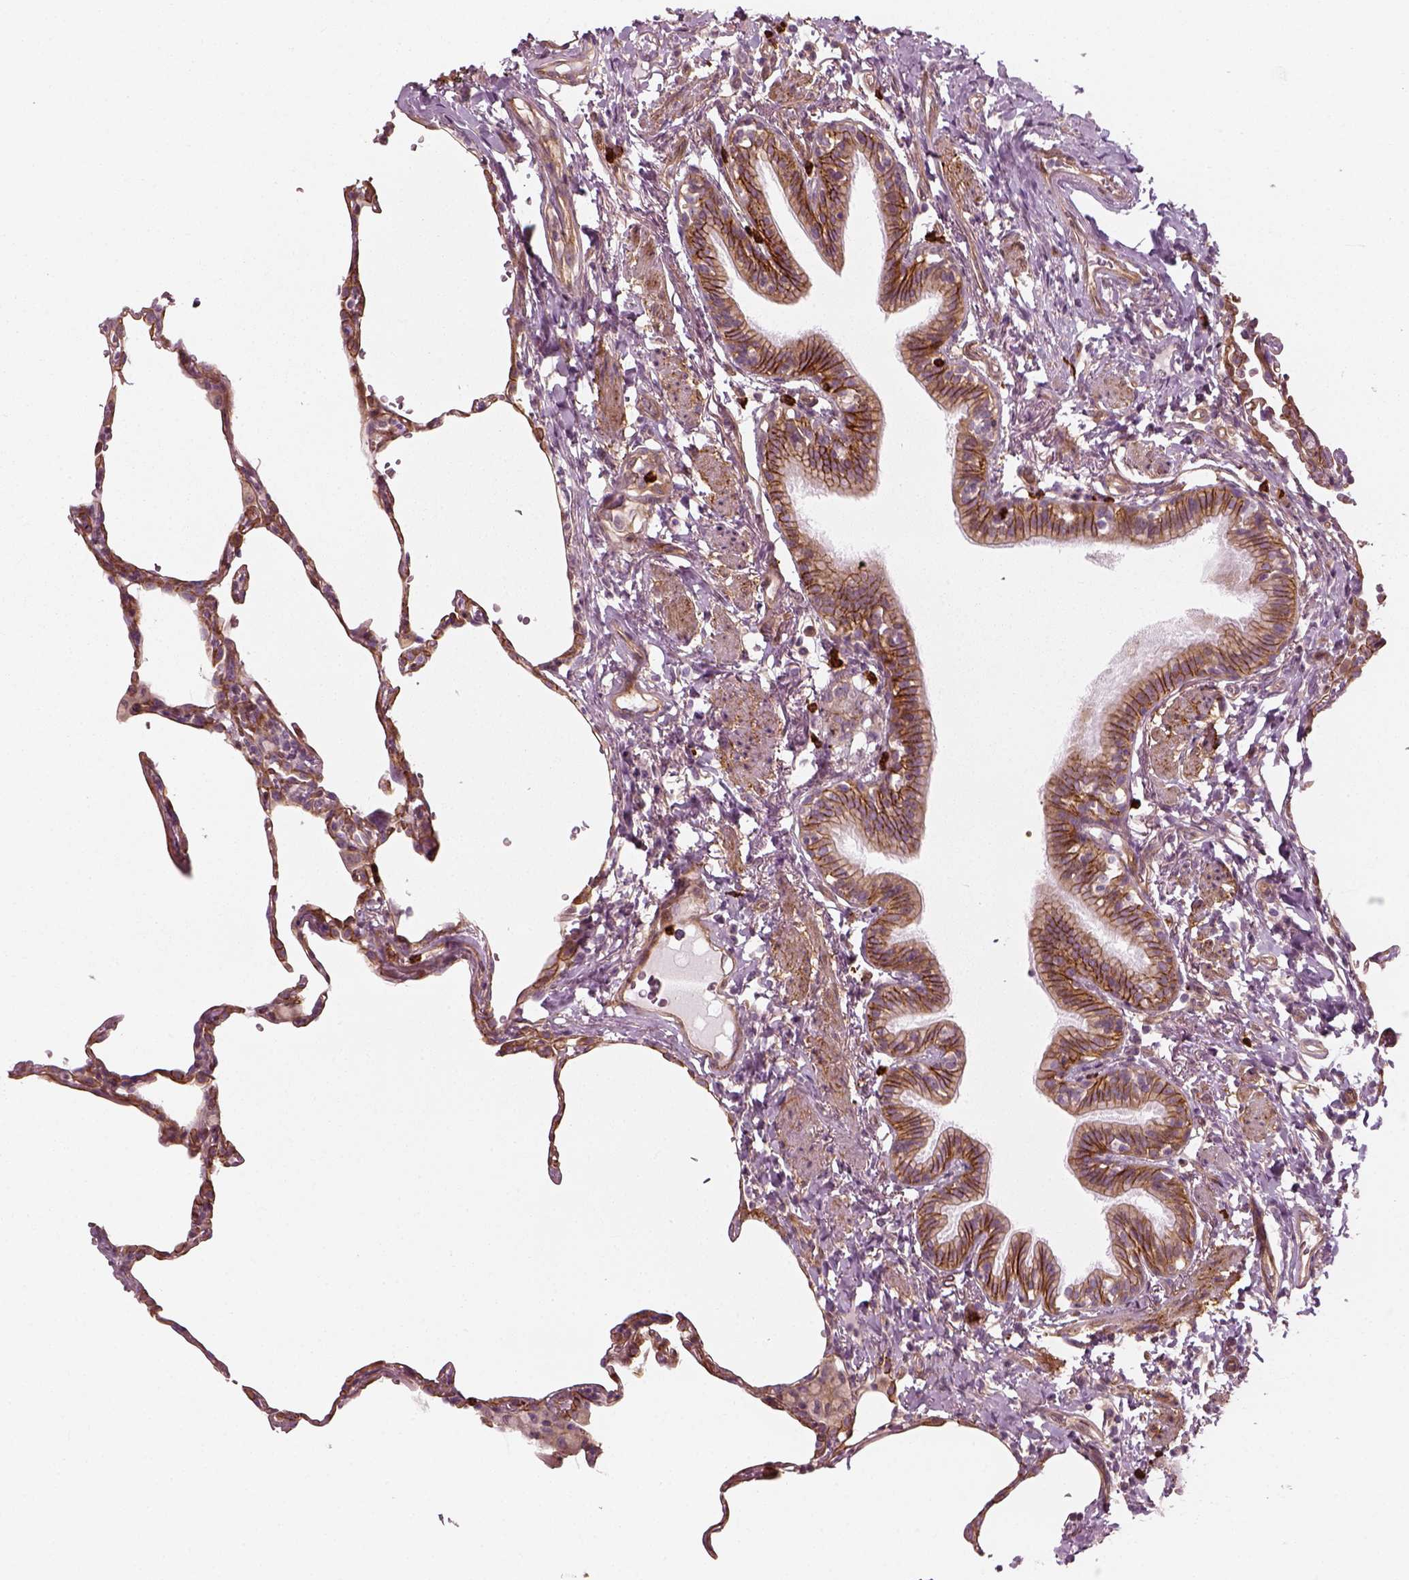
{"staining": {"intensity": "strong", "quantity": ">75%", "location": "cytoplasmic/membranous"}, "tissue": "lung", "cell_type": "Alveolar cells", "image_type": "normal", "snomed": [{"axis": "morphology", "description": "Normal tissue, NOS"}, {"axis": "topography", "description": "Lung"}], "caption": "Alveolar cells exhibit high levels of strong cytoplasmic/membranous positivity in approximately >75% of cells in normal human lung. Using DAB (brown) and hematoxylin (blue) stains, captured at high magnification using brightfield microscopy.", "gene": "NPTN", "patient": {"sex": "female", "age": 57}}